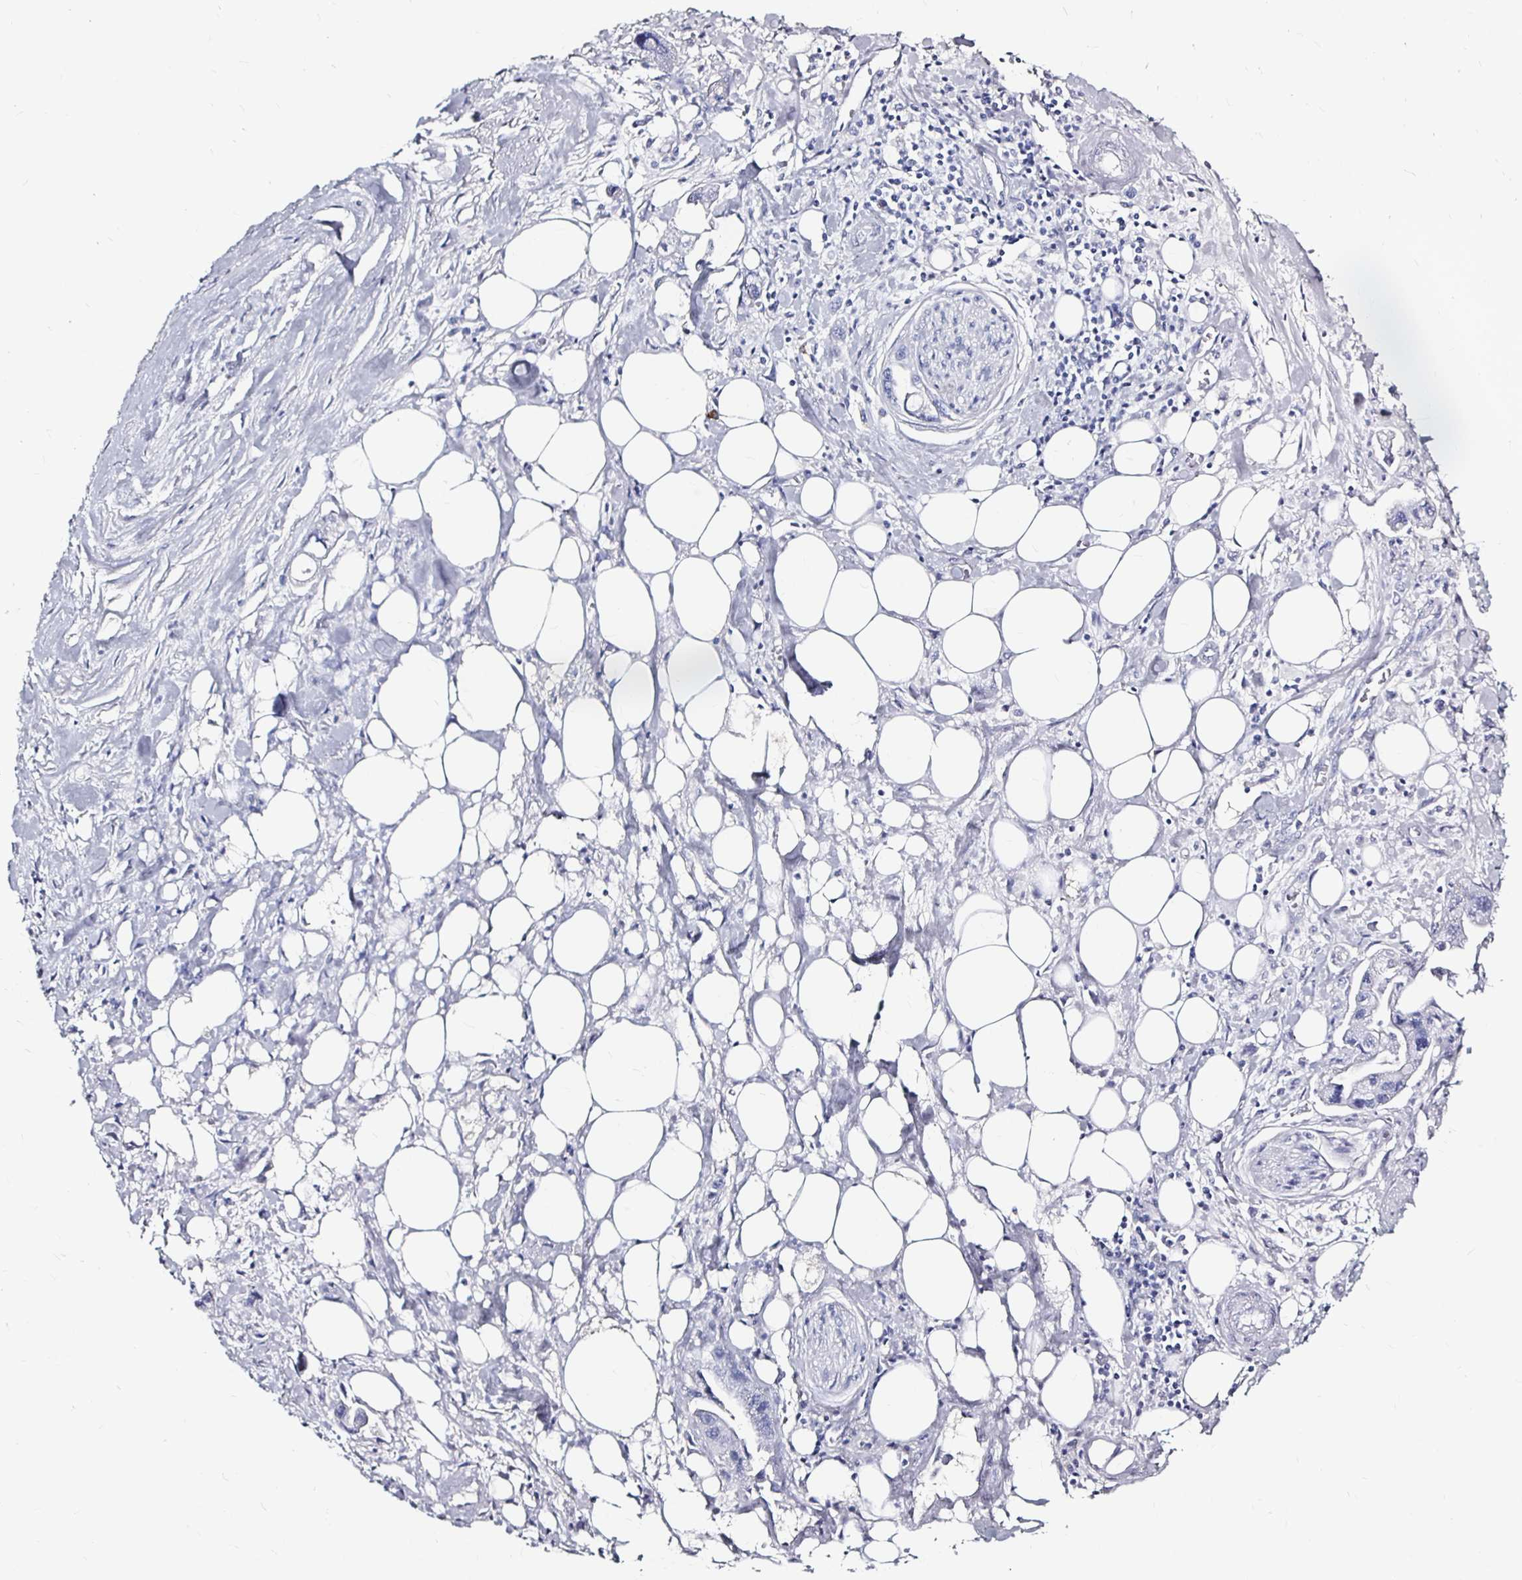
{"staining": {"intensity": "negative", "quantity": "none", "location": "none"}, "tissue": "pancreatic cancer", "cell_type": "Tumor cells", "image_type": "cancer", "snomed": [{"axis": "morphology", "description": "Adenocarcinoma, NOS"}, {"axis": "topography", "description": "Pancreas"}], "caption": "Immunohistochemistry (IHC) histopathology image of human pancreatic adenocarcinoma stained for a protein (brown), which reveals no expression in tumor cells.", "gene": "LUZP4", "patient": {"sex": "male", "age": 61}}